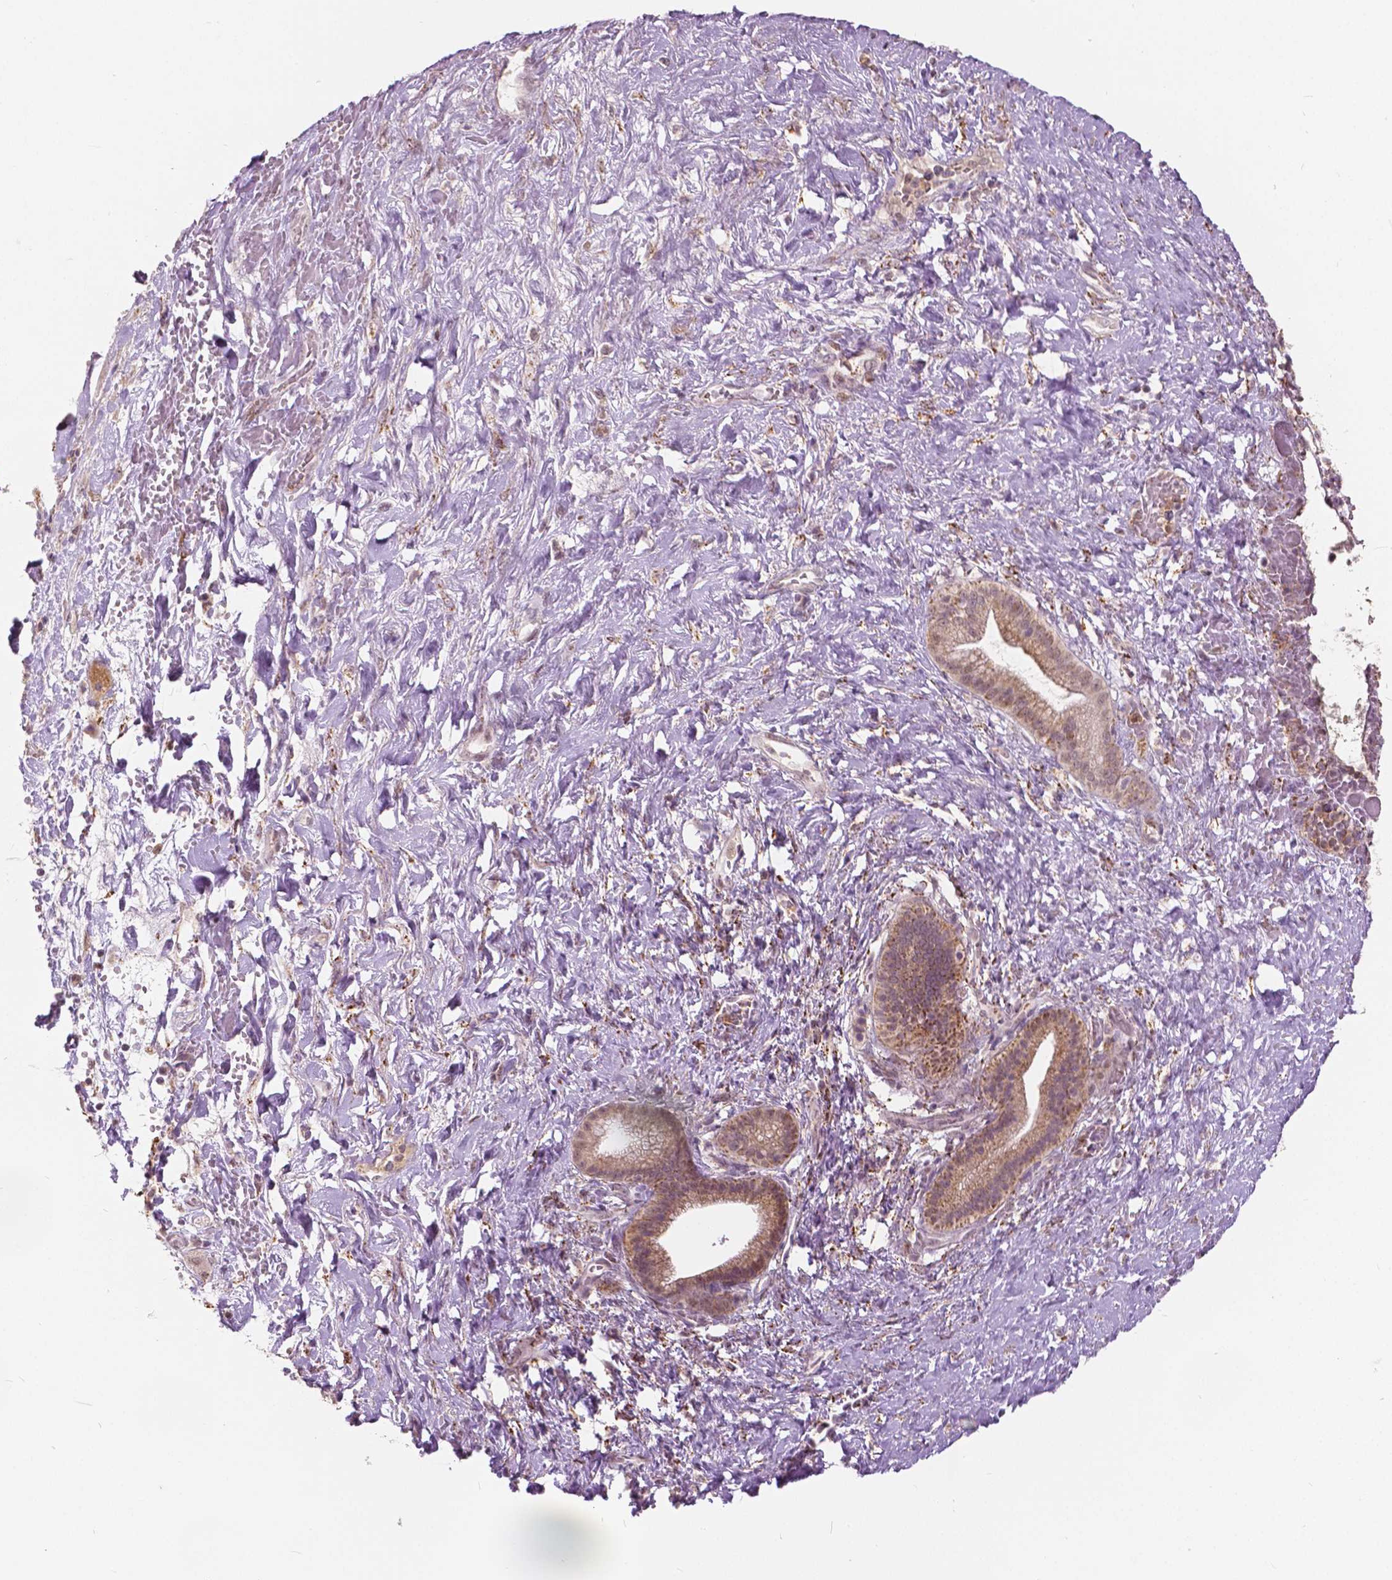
{"staining": {"intensity": "moderate", "quantity": ">75%", "location": "cytoplasmic/membranous,nuclear"}, "tissue": "pancreatic cancer", "cell_type": "Tumor cells", "image_type": "cancer", "snomed": [{"axis": "morphology", "description": "Adenocarcinoma, NOS"}, {"axis": "topography", "description": "Pancreas"}], "caption": "Human adenocarcinoma (pancreatic) stained with a protein marker exhibits moderate staining in tumor cells.", "gene": "DLX6", "patient": {"sex": "male", "age": 44}}